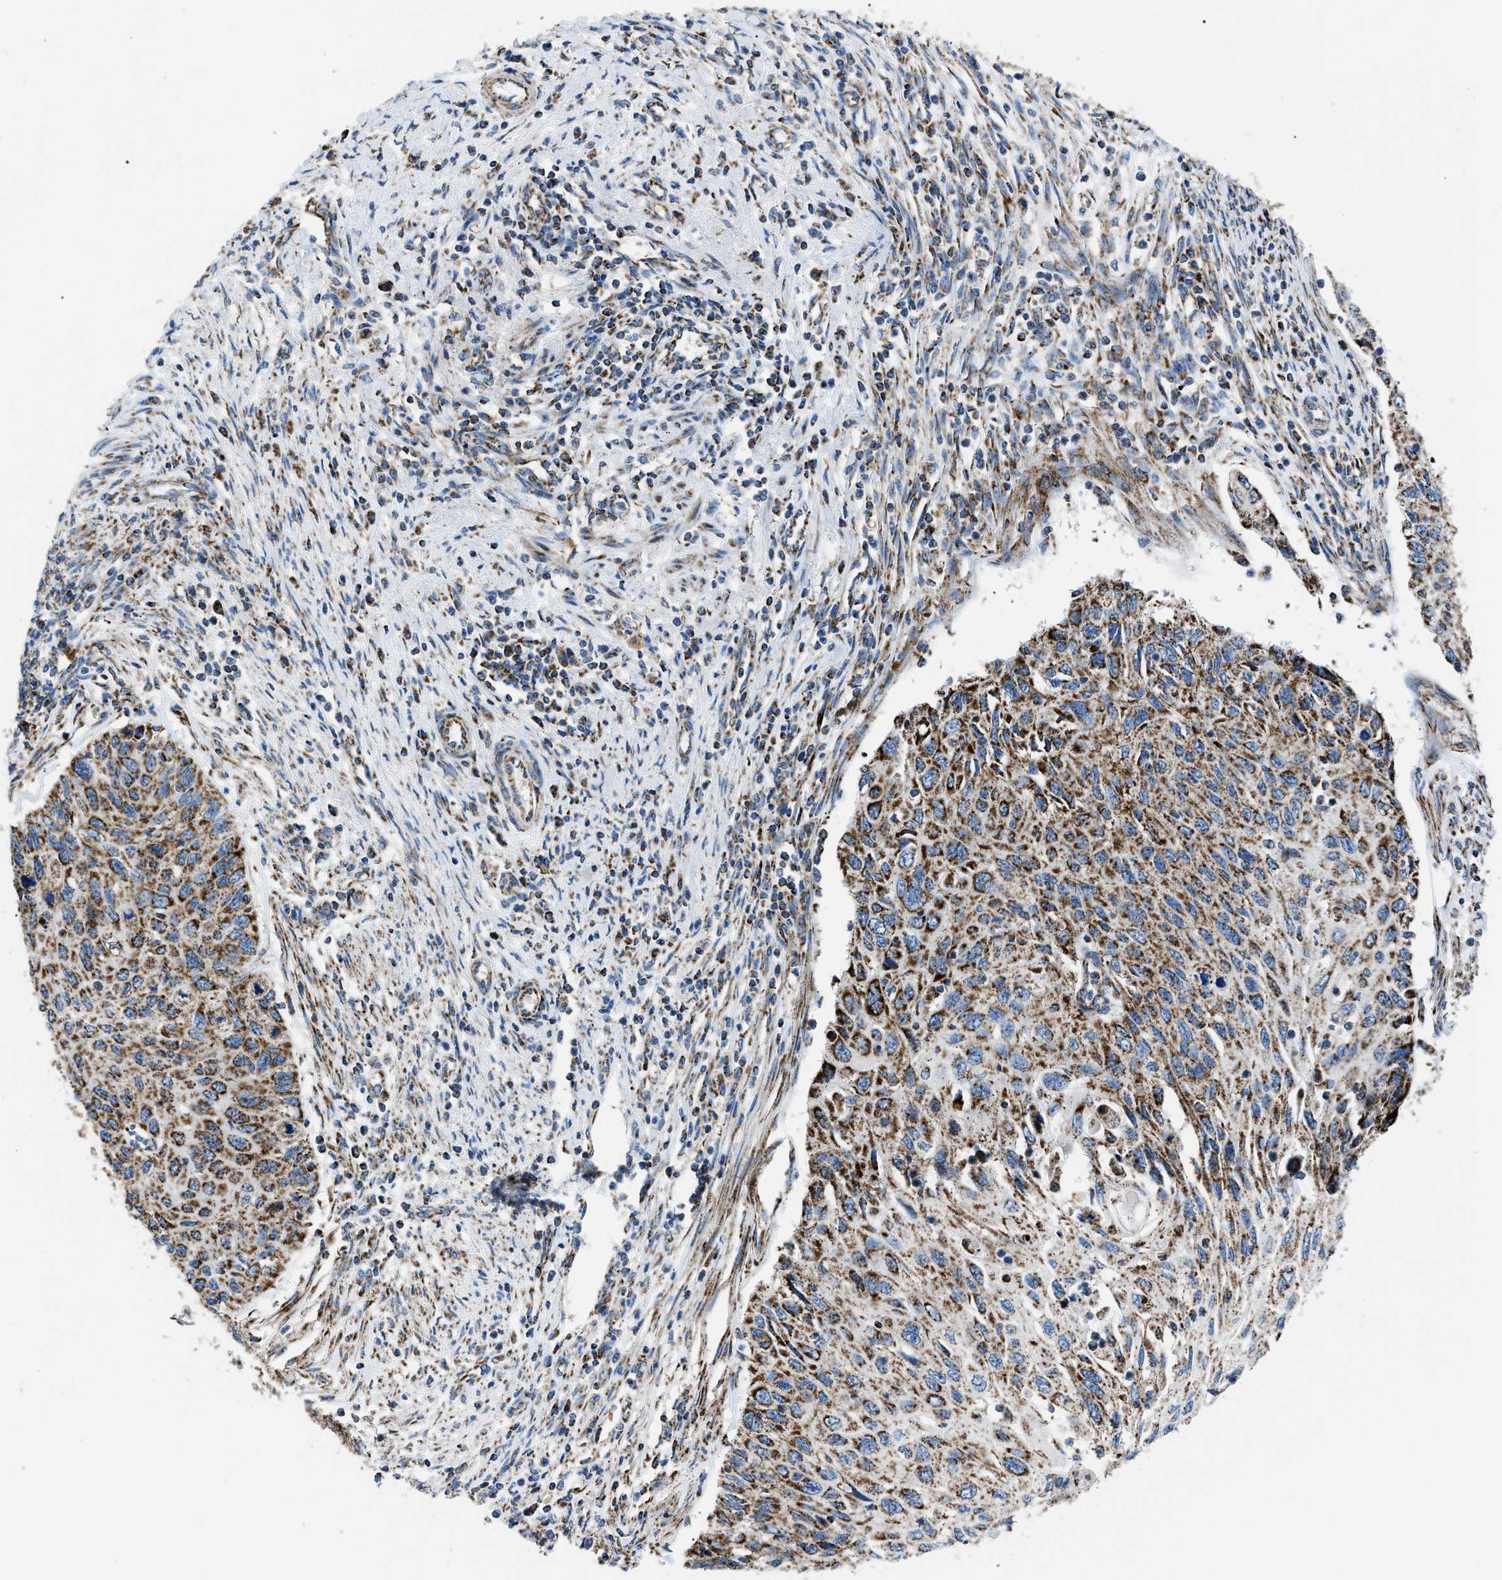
{"staining": {"intensity": "moderate", "quantity": "25%-75%", "location": "cytoplasmic/membranous"}, "tissue": "cervical cancer", "cell_type": "Tumor cells", "image_type": "cancer", "snomed": [{"axis": "morphology", "description": "Squamous cell carcinoma, NOS"}, {"axis": "topography", "description": "Cervix"}], "caption": "The immunohistochemical stain shows moderate cytoplasmic/membranous positivity in tumor cells of squamous cell carcinoma (cervical) tissue.", "gene": "PHB2", "patient": {"sex": "female", "age": 70}}